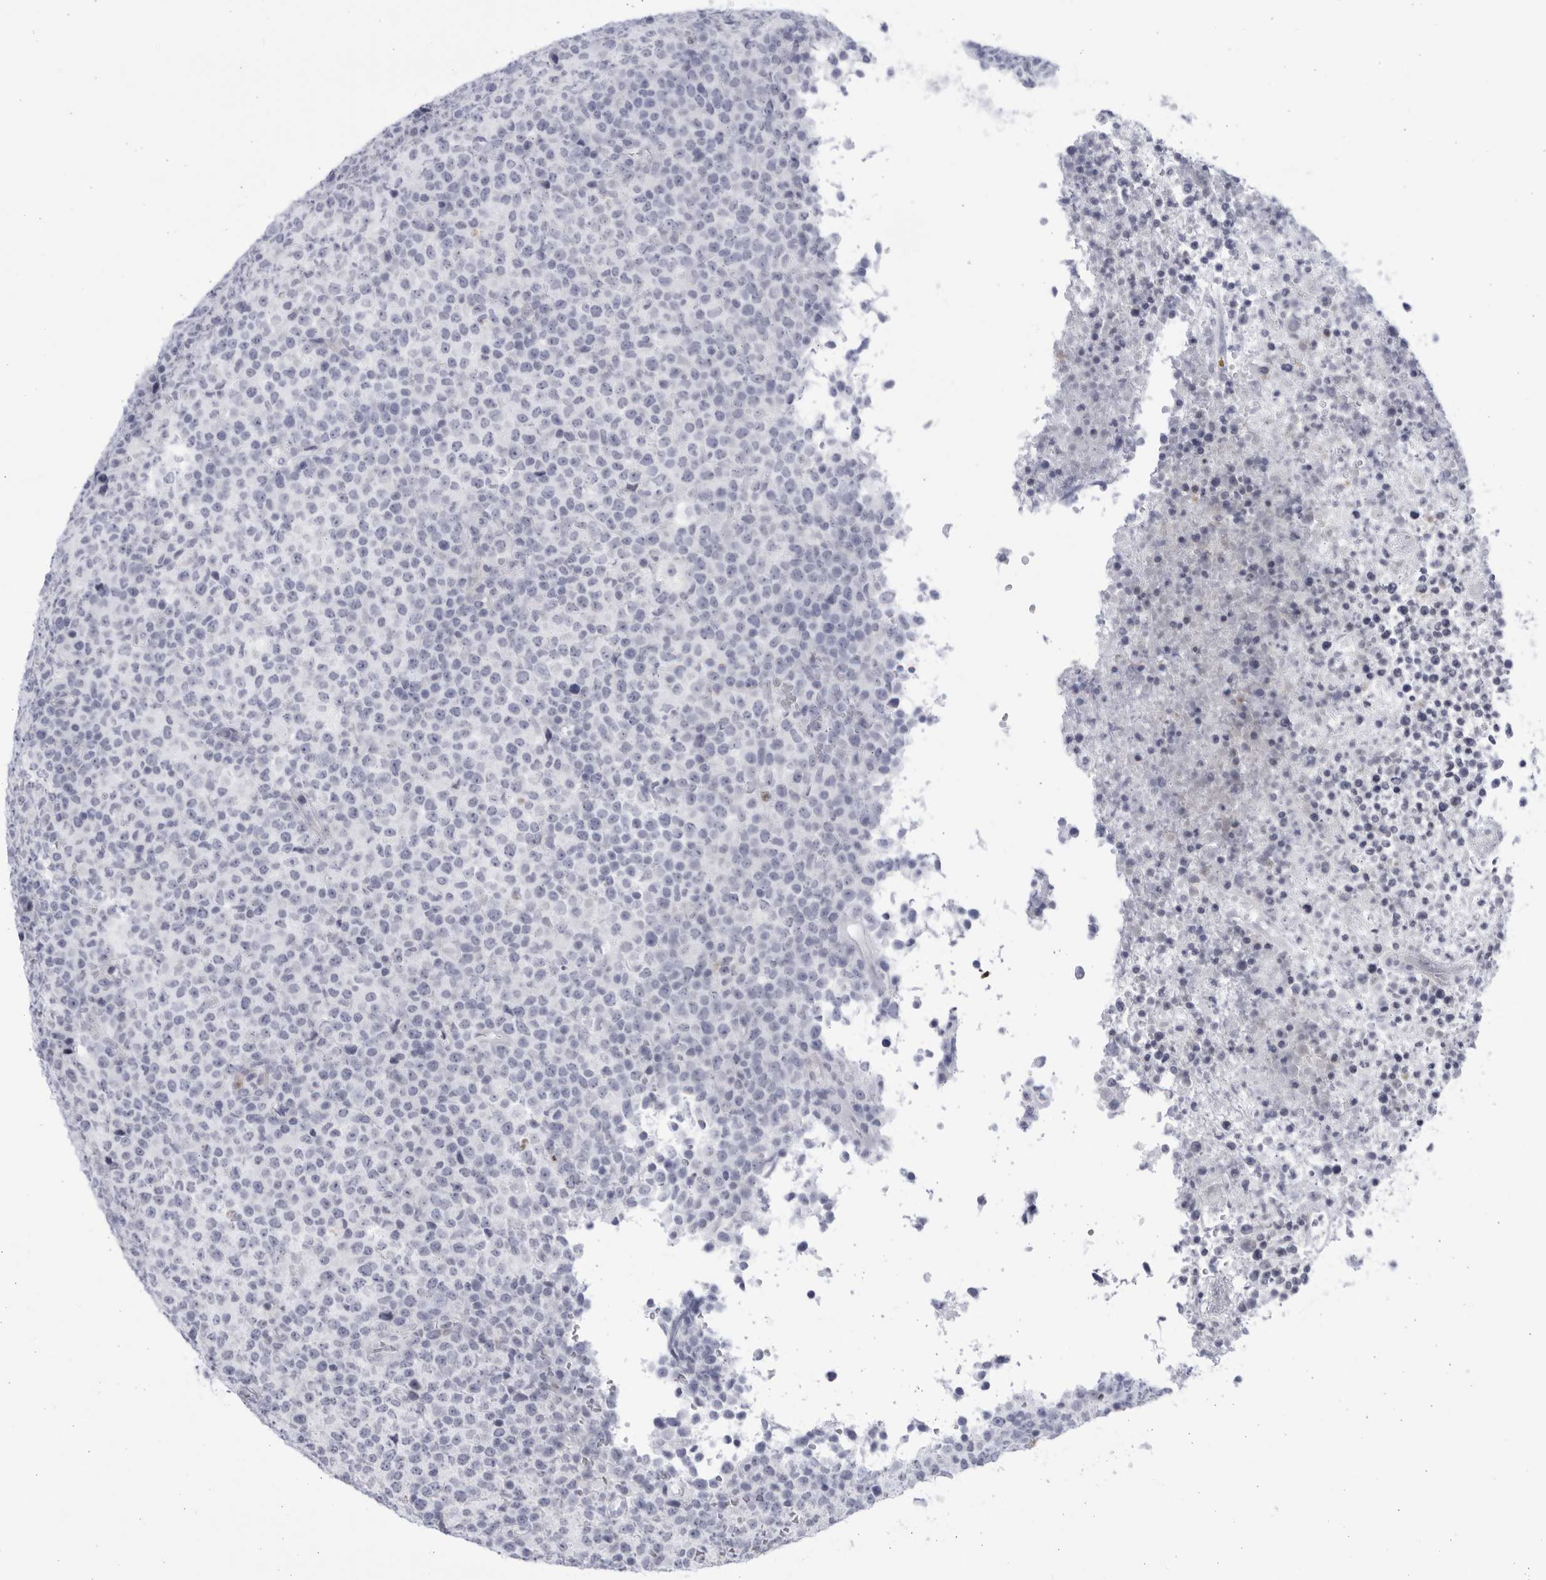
{"staining": {"intensity": "negative", "quantity": "none", "location": "none"}, "tissue": "lymphoma", "cell_type": "Tumor cells", "image_type": "cancer", "snomed": [{"axis": "morphology", "description": "Malignant lymphoma, non-Hodgkin's type, High grade"}, {"axis": "topography", "description": "Lymph node"}], "caption": "Protein analysis of lymphoma shows no significant expression in tumor cells.", "gene": "CCDC181", "patient": {"sex": "male", "age": 13}}